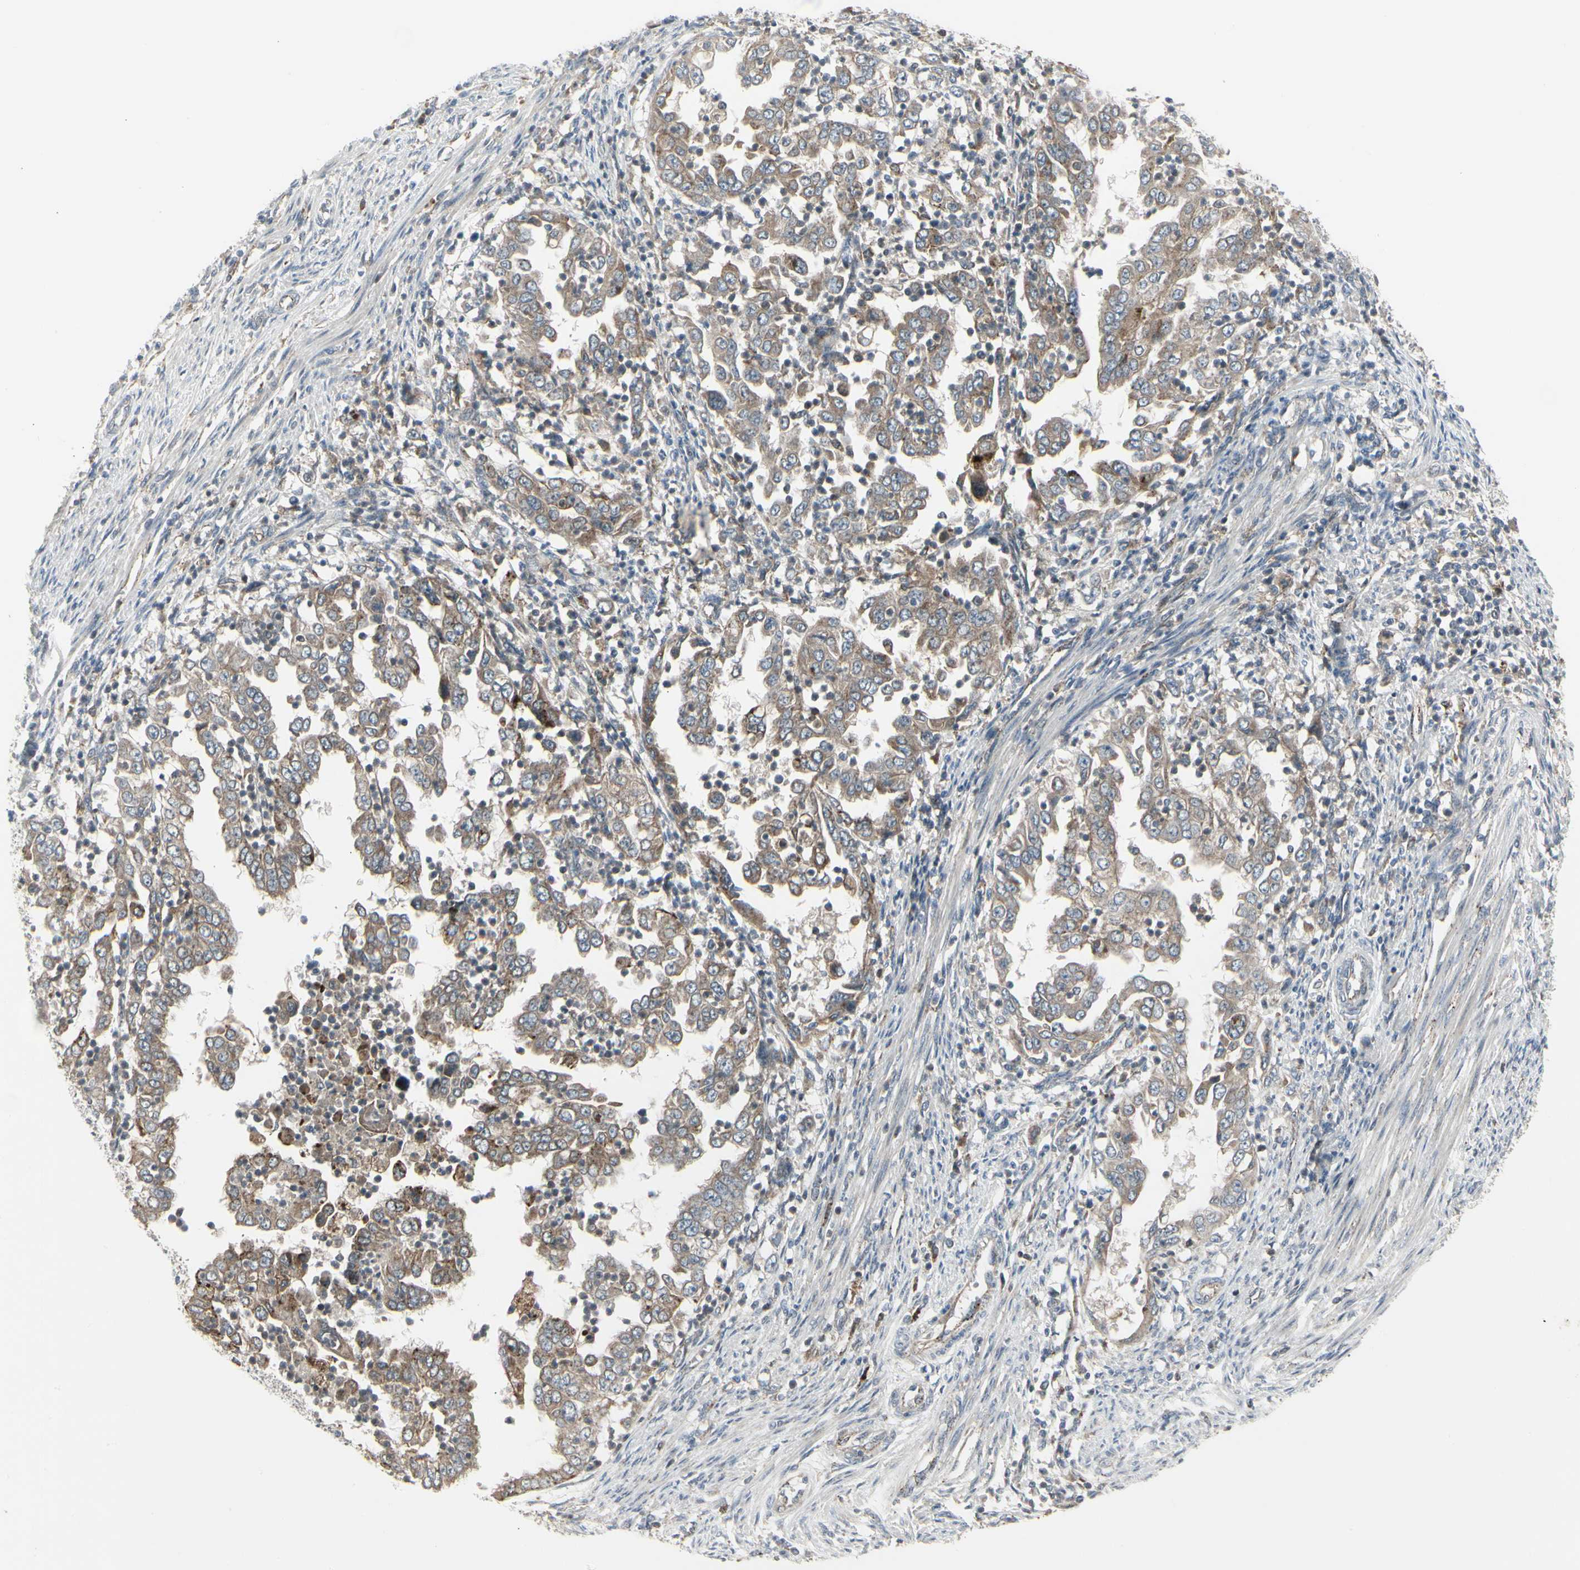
{"staining": {"intensity": "weak", "quantity": ">75%", "location": "cytoplasmic/membranous"}, "tissue": "endometrial cancer", "cell_type": "Tumor cells", "image_type": "cancer", "snomed": [{"axis": "morphology", "description": "Adenocarcinoma, NOS"}, {"axis": "topography", "description": "Endometrium"}], "caption": "Tumor cells display low levels of weak cytoplasmic/membranous staining in about >75% of cells in adenocarcinoma (endometrial).", "gene": "GRN", "patient": {"sex": "female", "age": 85}}